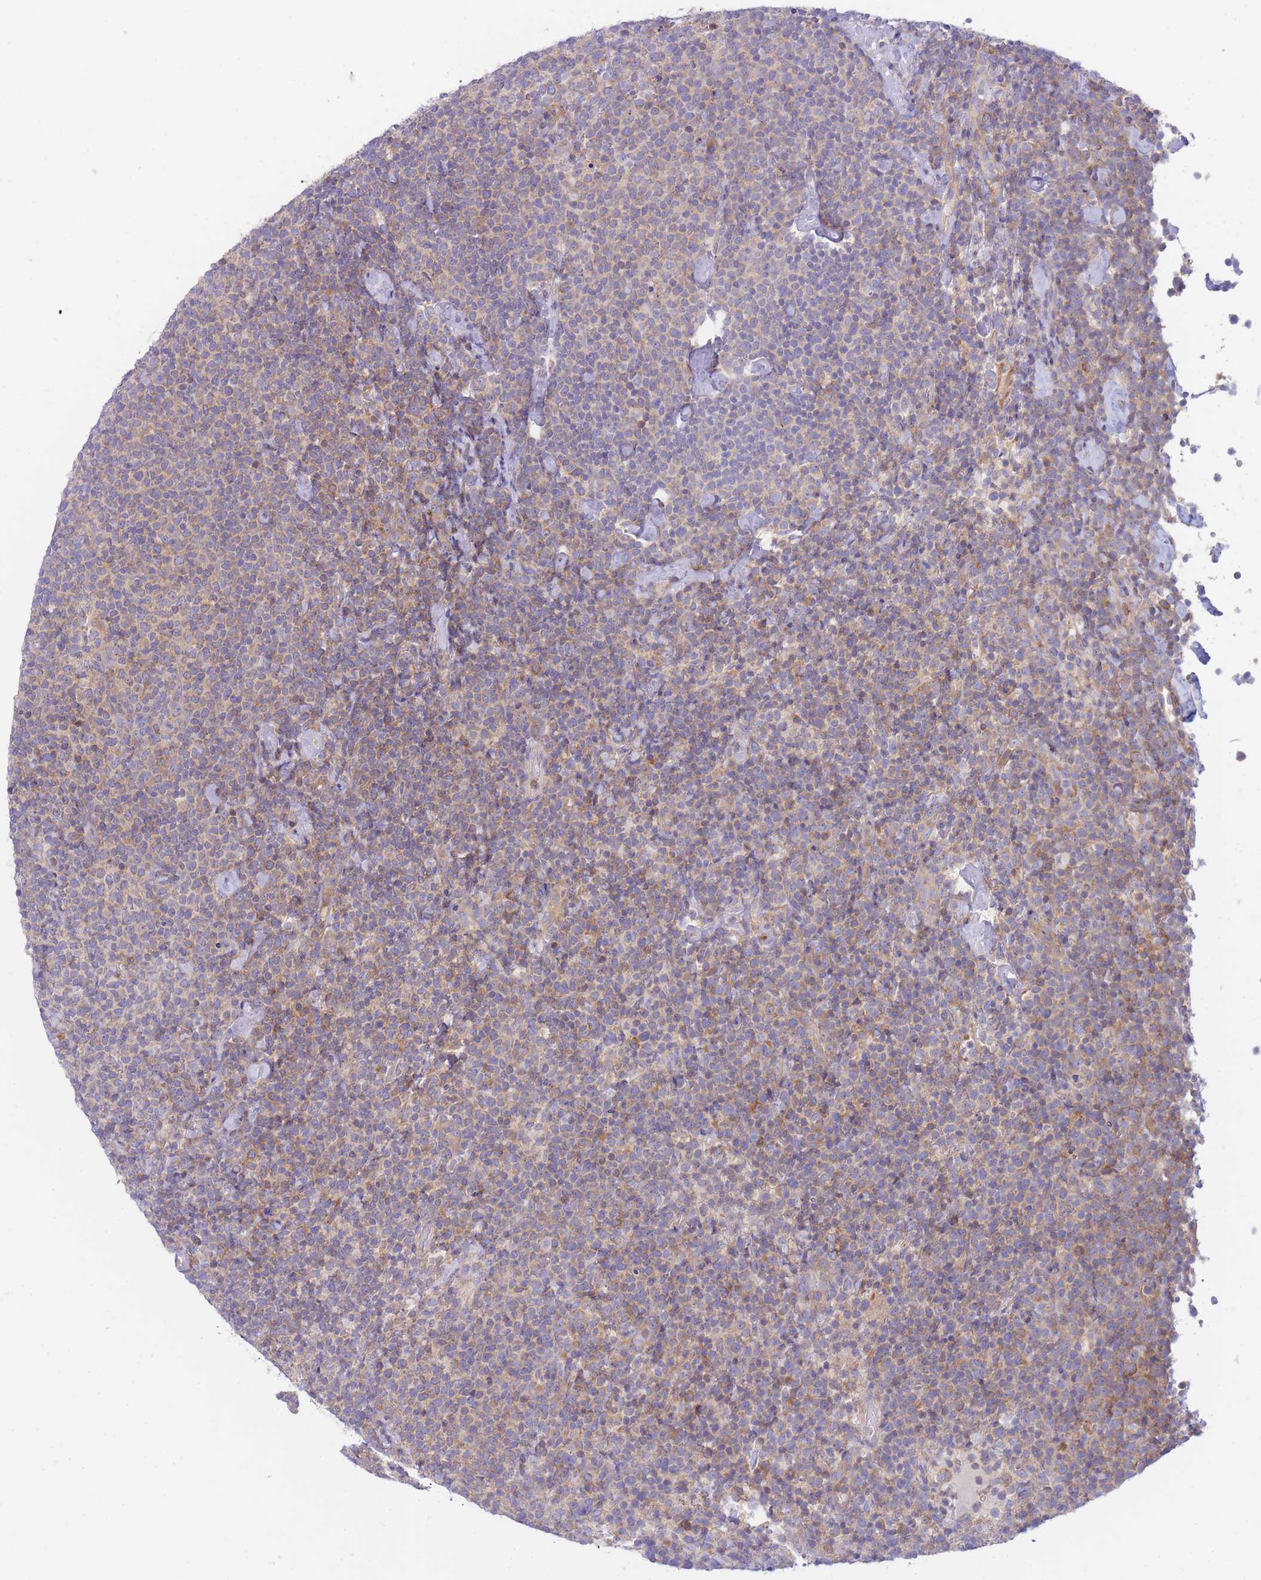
{"staining": {"intensity": "moderate", "quantity": "<25%", "location": "cytoplasmic/membranous"}, "tissue": "lymphoma", "cell_type": "Tumor cells", "image_type": "cancer", "snomed": [{"axis": "morphology", "description": "Malignant lymphoma, non-Hodgkin's type, High grade"}, {"axis": "topography", "description": "Lymph node"}], "caption": "Immunohistochemical staining of human lymphoma demonstrates low levels of moderate cytoplasmic/membranous protein staining in approximately <25% of tumor cells.", "gene": "SH2B2", "patient": {"sex": "male", "age": 61}}